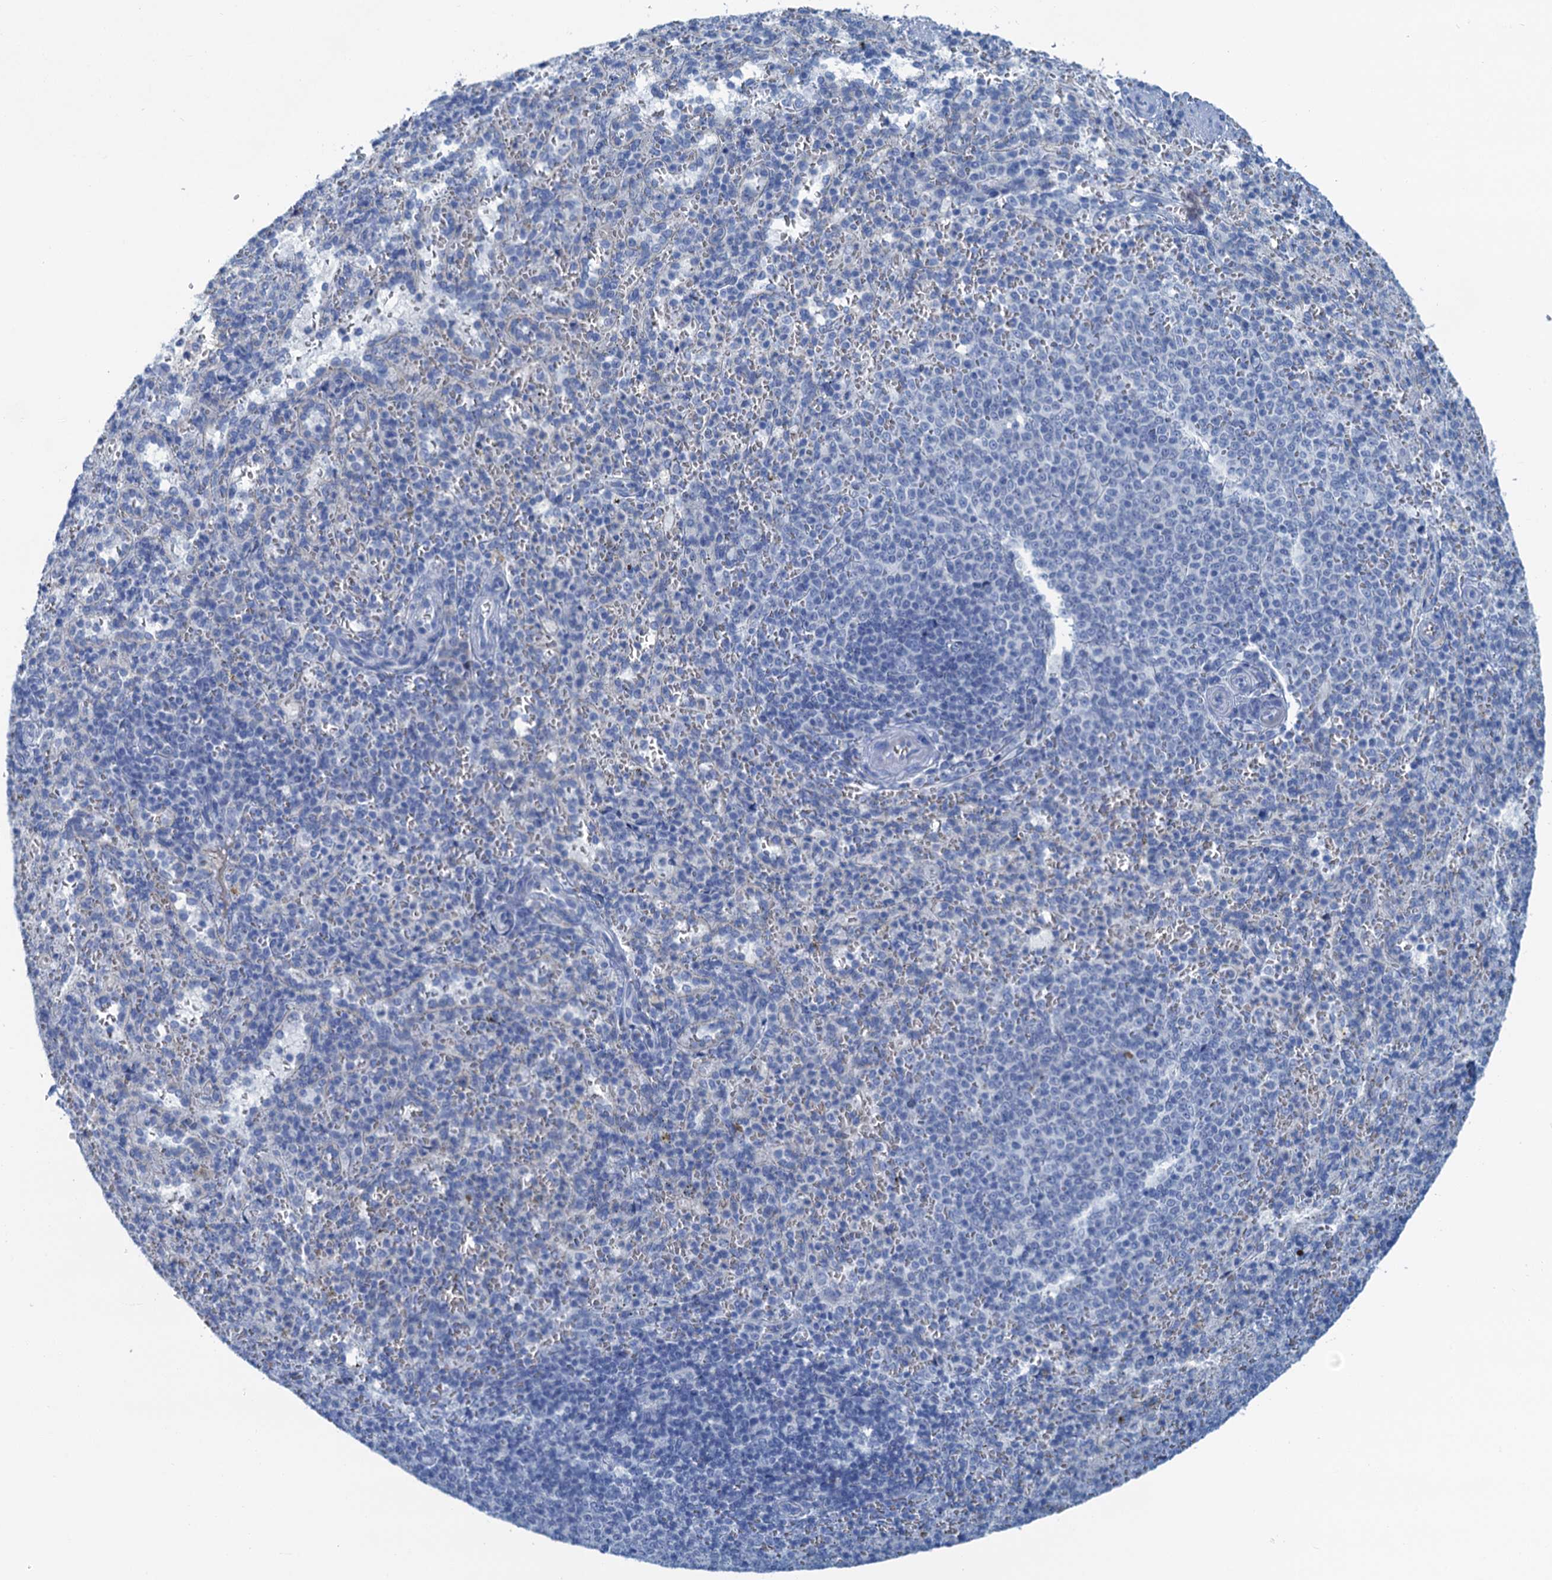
{"staining": {"intensity": "negative", "quantity": "none", "location": "none"}, "tissue": "spleen", "cell_type": "Cells in red pulp", "image_type": "normal", "snomed": [{"axis": "morphology", "description": "Normal tissue, NOS"}, {"axis": "topography", "description": "Spleen"}], "caption": "The histopathology image exhibits no staining of cells in red pulp in normal spleen. (DAB IHC, high magnification).", "gene": "MYADML2", "patient": {"sex": "female", "age": 21}}